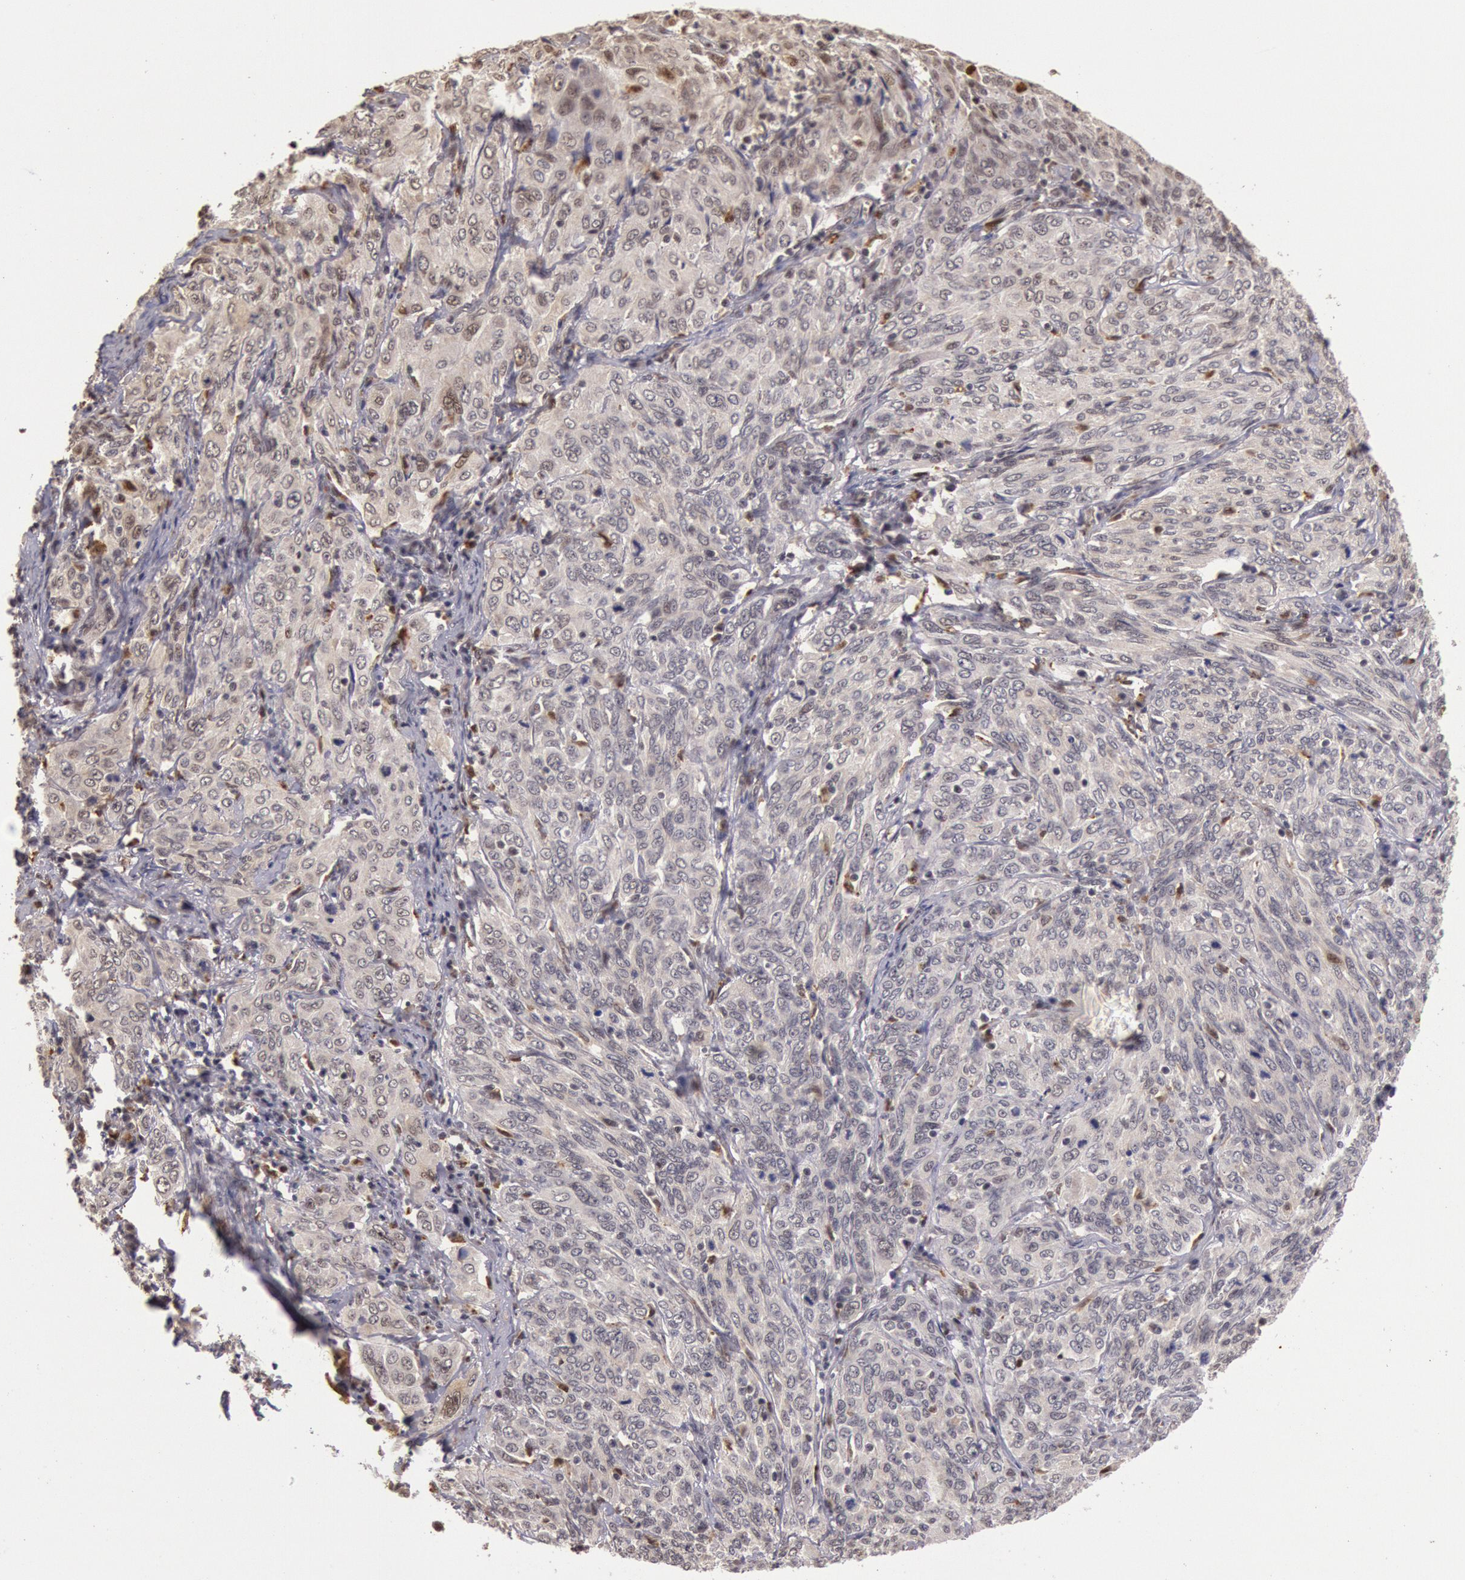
{"staining": {"intensity": "negative", "quantity": "none", "location": "none"}, "tissue": "cervical cancer", "cell_type": "Tumor cells", "image_type": "cancer", "snomed": [{"axis": "morphology", "description": "Squamous cell carcinoma, NOS"}, {"axis": "topography", "description": "Cervix"}], "caption": "Tumor cells are negative for protein expression in human cervical cancer.", "gene": "LIG4", "patient": {"sex": "female", "age": 38}}